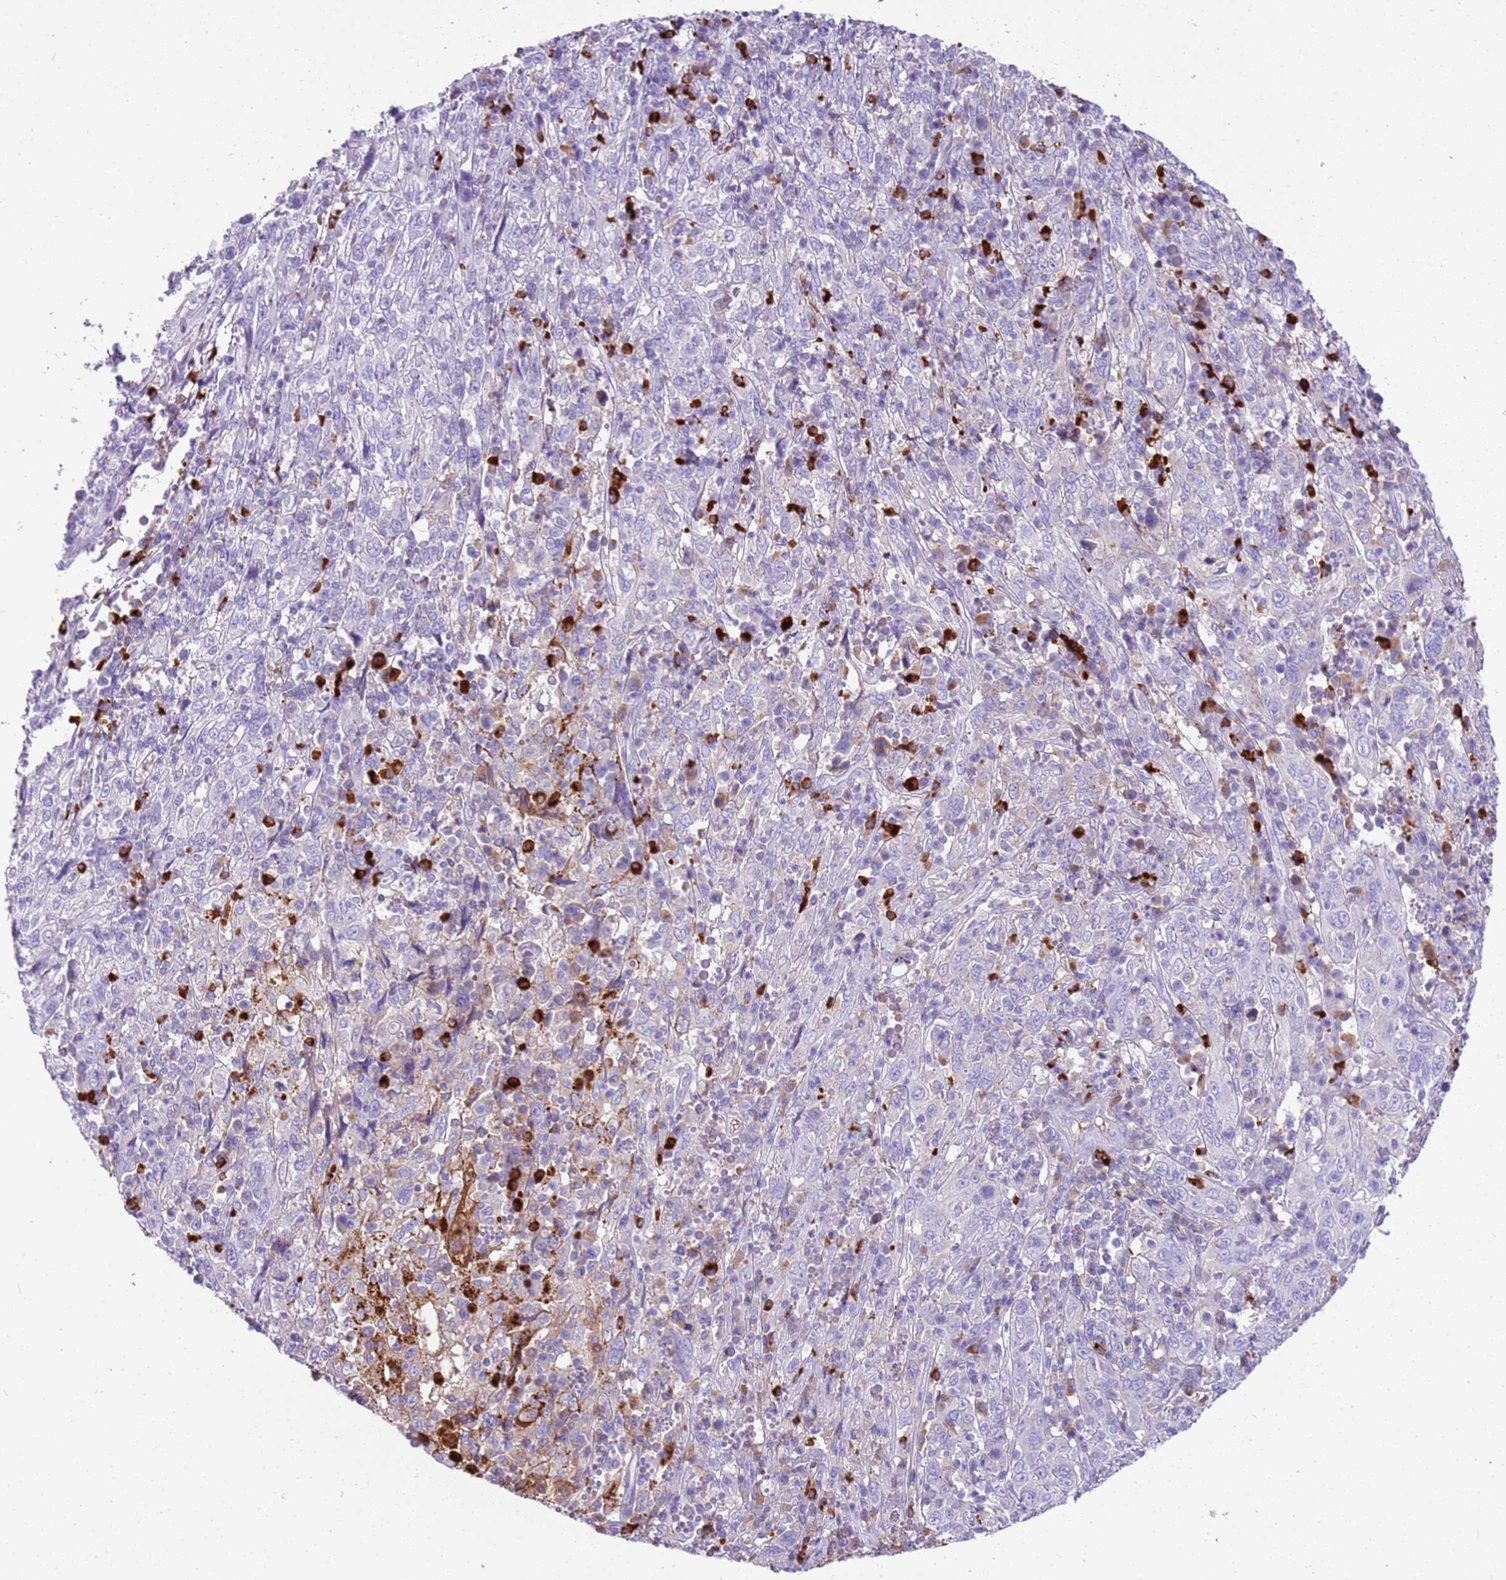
{"staining": {"intensity": "negative", "quantity": "none", "location": "none"}, "tissue": "cervical cancer", "cell_type": "Tumor cells", "image_type": "cancer", "snomed": [{"axis": "morphology", "description": "Squamous cell carcinoma, NOS"}, {"axis": "topography", "description": "Cervix"}], "caption": "Immunohistochemistry of cervical squamous cell carcinoma shows no staining in tumor cells.", "gene": "IGKV3D-11", "patient": {"sex": "female", "age": 46}}